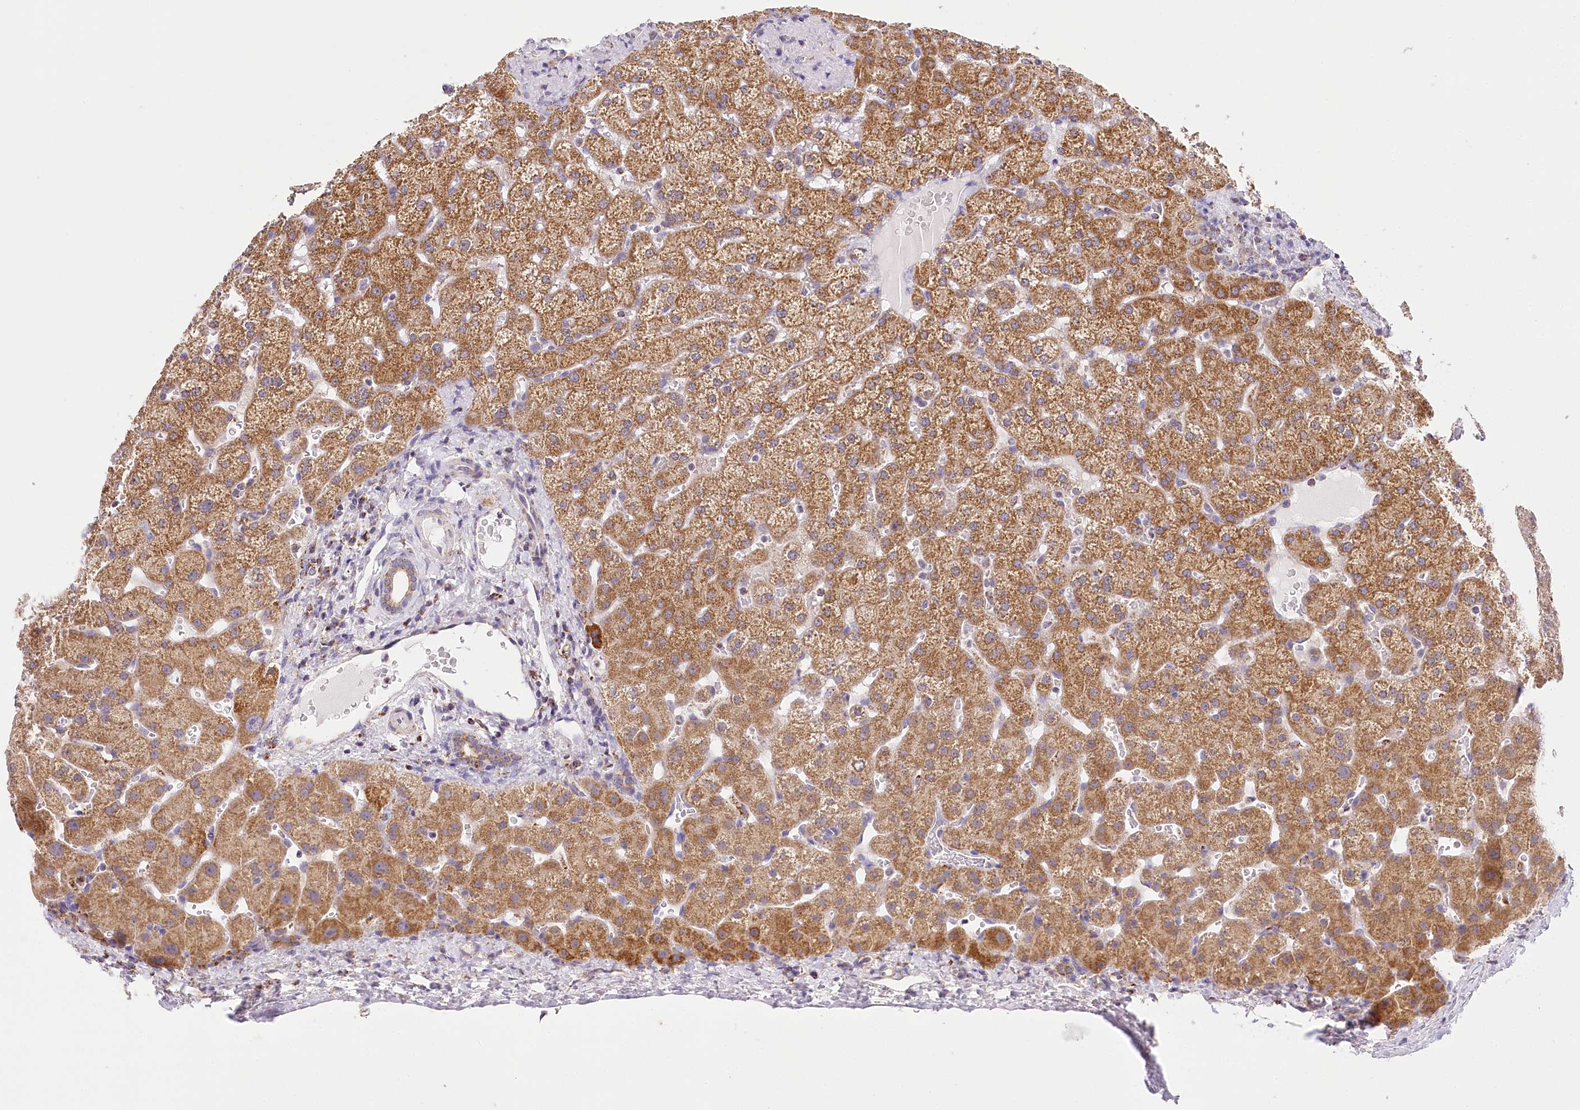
{"staining": {"intensity": "moderate", "quantity": ">75%", "location": "cytoplasmic/membranous"}, "tissue": "liver", "cell_type": "Cholangiocytes", "image_type": "normal", "snomed": [{"axis": "morphology", "description": "Normal tissue, NOS"}, {"axis": "topography", "description": "Liver"}], "caption": "Normal liver reveals moderate cytoplasmic/membranous positivity in approximately >75% of cholangiocytes The protein is stained brown, and the nuclei are stained in blue (DAB (3,3'-diaminobenzidine) IHC with brightfield microscopy, high magnification)..", "gene": "LSS", "patient": {"sex": "female", "age": 32}}